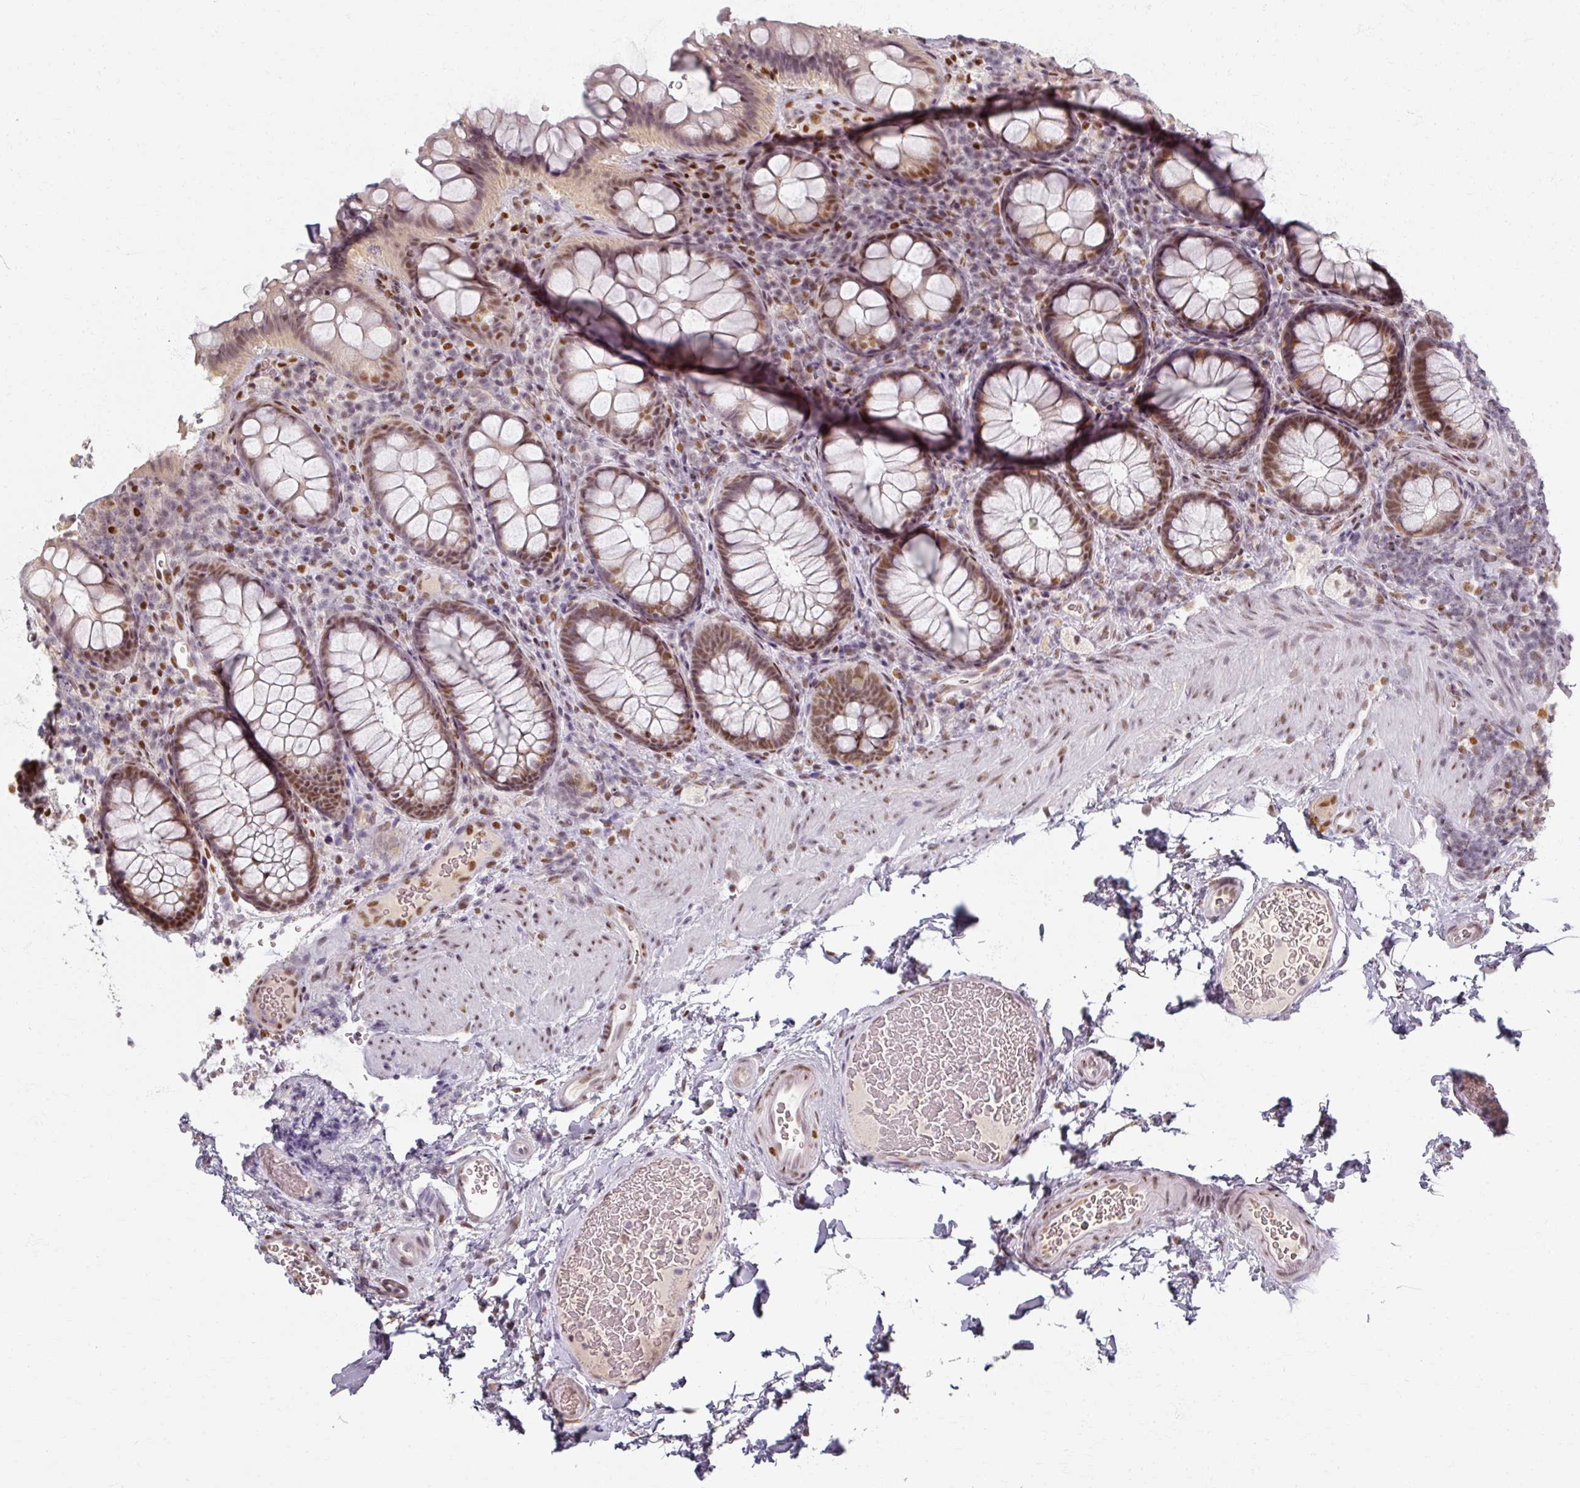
{"staining": {"intensity": "moderate", "quantity": "25%-75%", "location": "nuclear"}, "tissue": "rectum", "cell_type": "Glandular cells", "image_type": "normal", "snomed": [{"axis": "morphology", "description": "Normal tissue, NOS"}, {"axis": "topography", "description": "Rectum"}], "caption": "Human rectum stained for a protein (brown) reveals moderate nuclear positive staining in approximately 25%-75% of glandular cells.", "gene": "RIPOR3", "patient": {"sex": "female", "age": 69}}